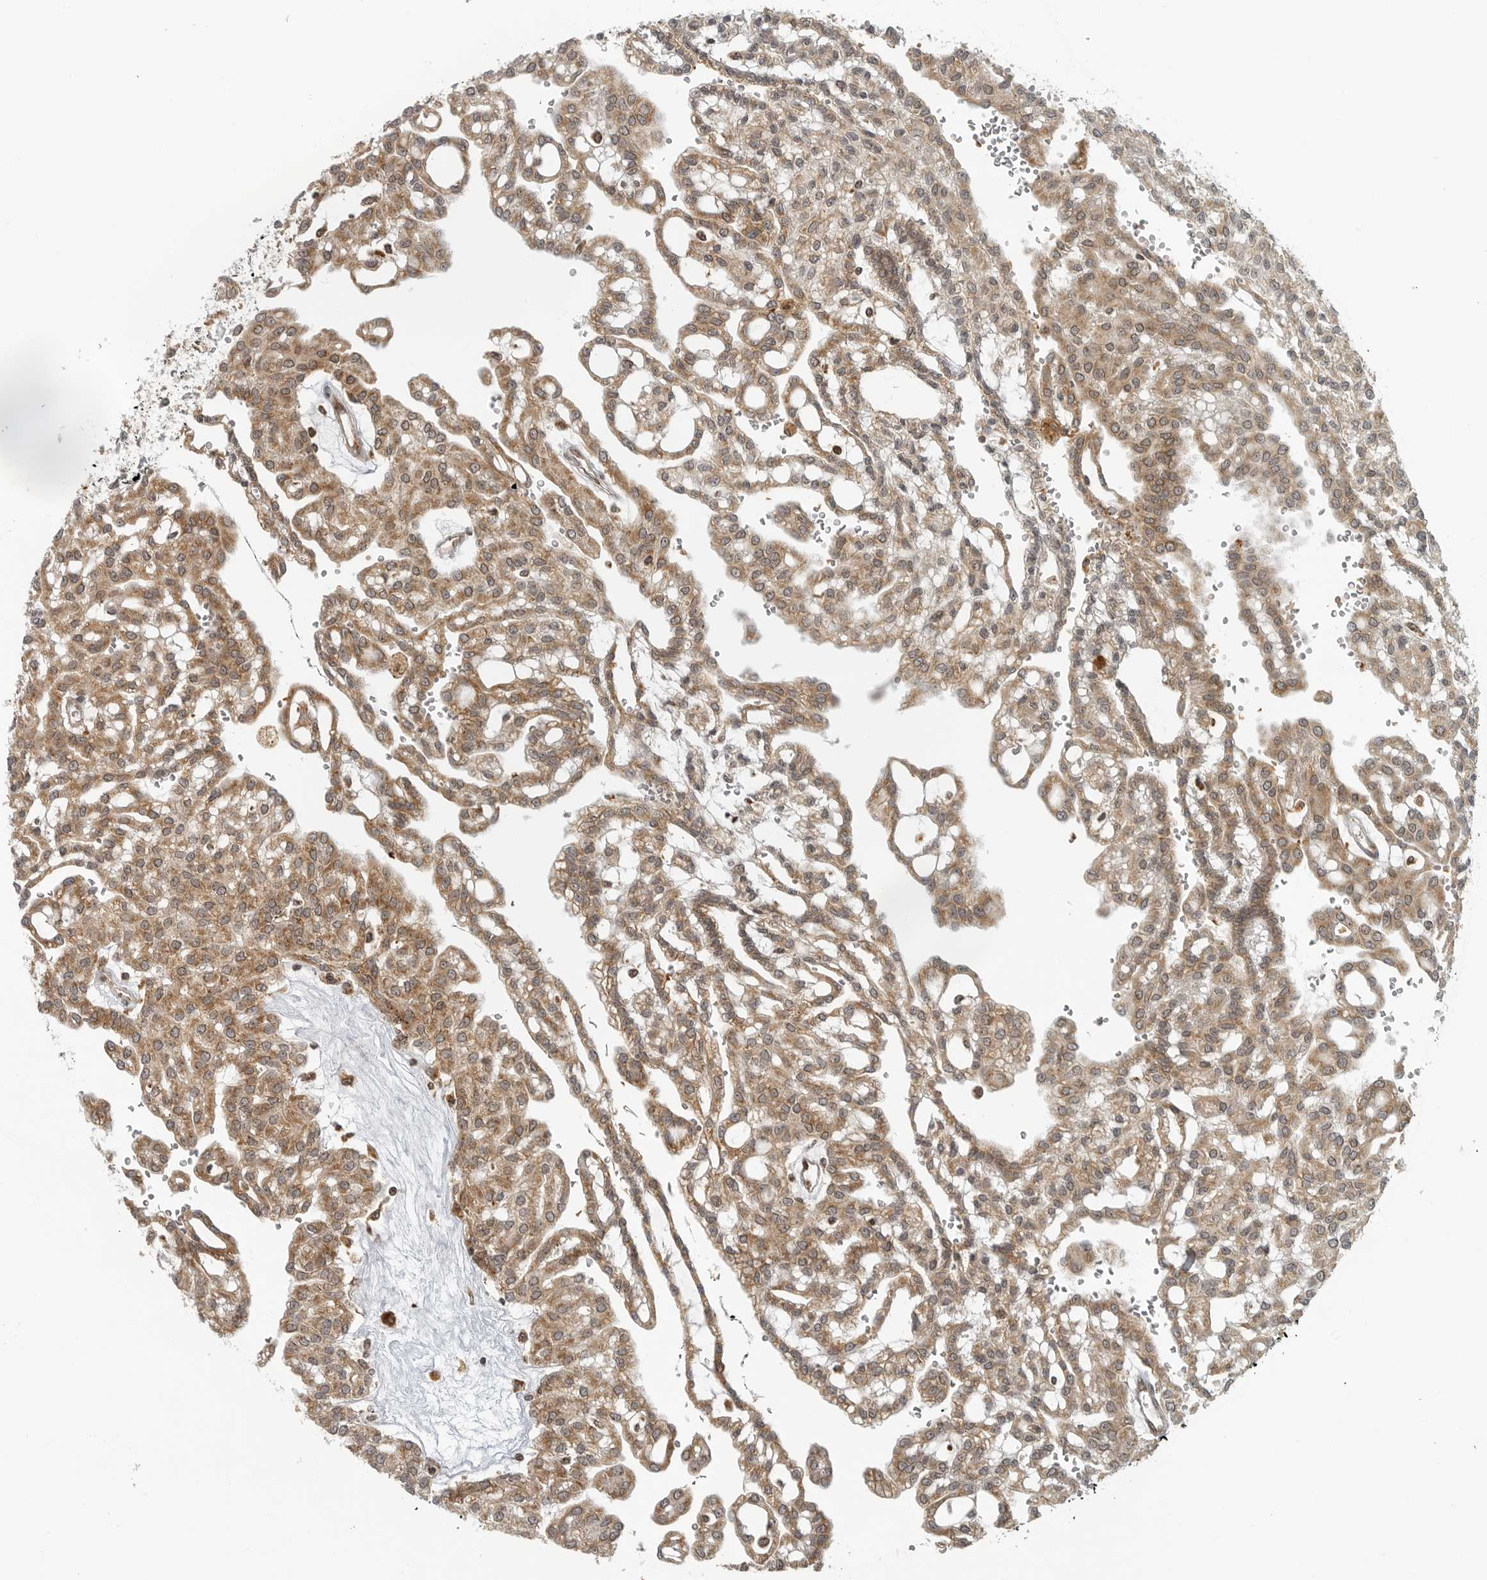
{"staining": {"intensity": "moderate", "quantity": ">75%", "location": "cytoplasmic/membranous"}, "tissue": "renal cancer", "cell_type": "Tumor cells", "image_type": "cancer", "snomed": [{"axis": "morphology", "description": "Adenocarcinoma, NOS"}, {"axis": "topography", "description": "Kidney"}], "caption": "Immunohistochemistry (IHC) histopathology image of human renal cancer stained for a protein (brown), which reveals medium levels of moderate cytoplasmic/membranous positivity in about >75% of tumor cells.", "gene": "COPA", "patient": {"sex": "male", "age": 63}}